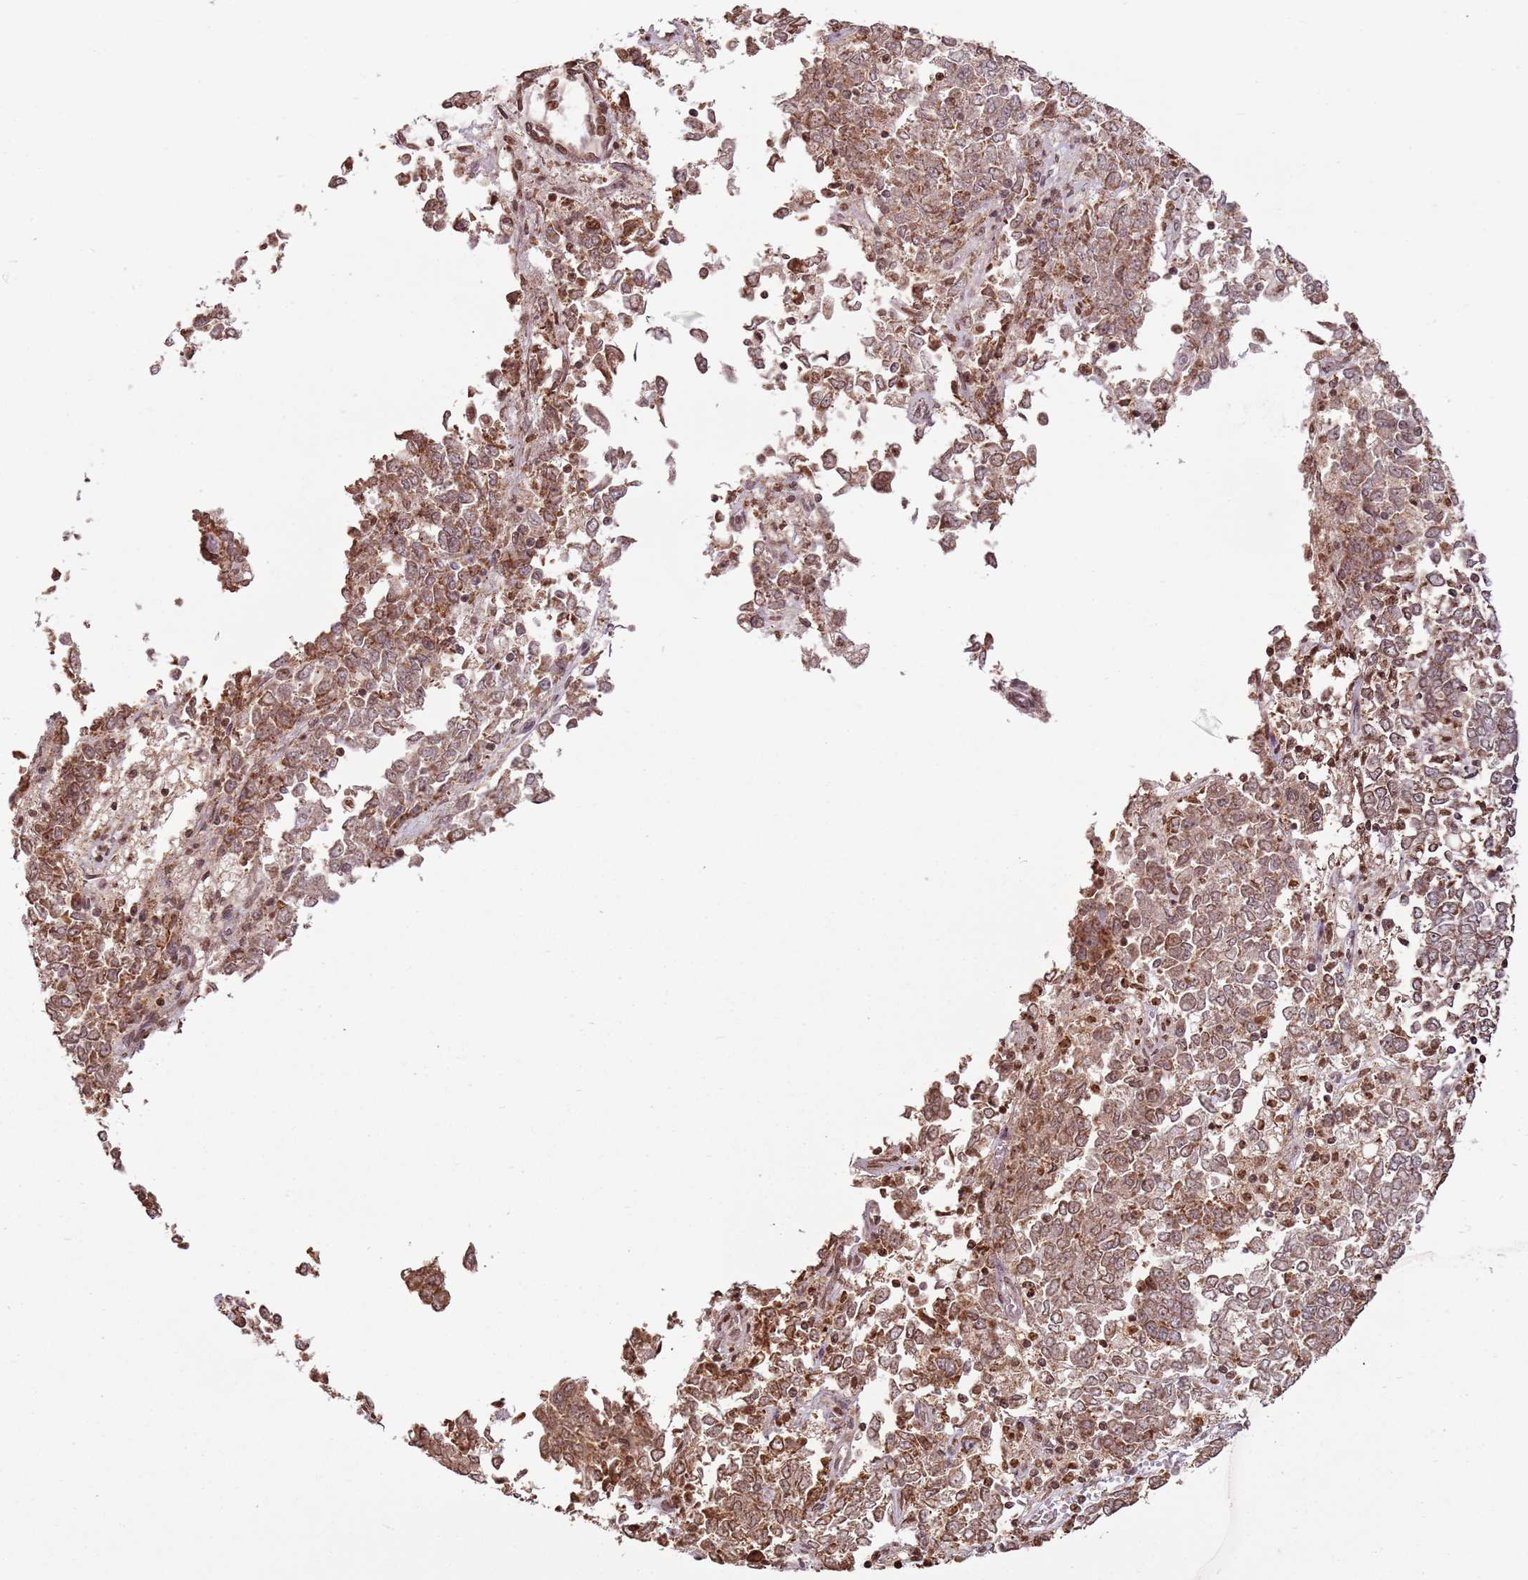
{"staining": {"intensity": "moderate", "quantity": ">75%", "location": "cytoplasmic/membranous,nuclear"}, "tissue": "endometrial cancer", "cell_type": "Tumor cells", "image_type": "cancer", "snomed": [{"axis": "morphology", "description": "Adenocarcinoma, NOS"}, {"axis": "topography", "description": "Endometrium"}], "caption": "Protein expression analysis of human endometrial cancer (adenocarcinoma) reveals moderate cytoplasmic/membranous and nuclear expression in approximately >75% of tumor cells. The staining was performed using DAB (3,3'-diaminobenzidine) to visualize the protein expression in brown, while the nuclei were stained in blue with hematoxylin (Magnification: 20x).", "gene": "SCAF1", "patient": {"sex": "female", "age": 80}}